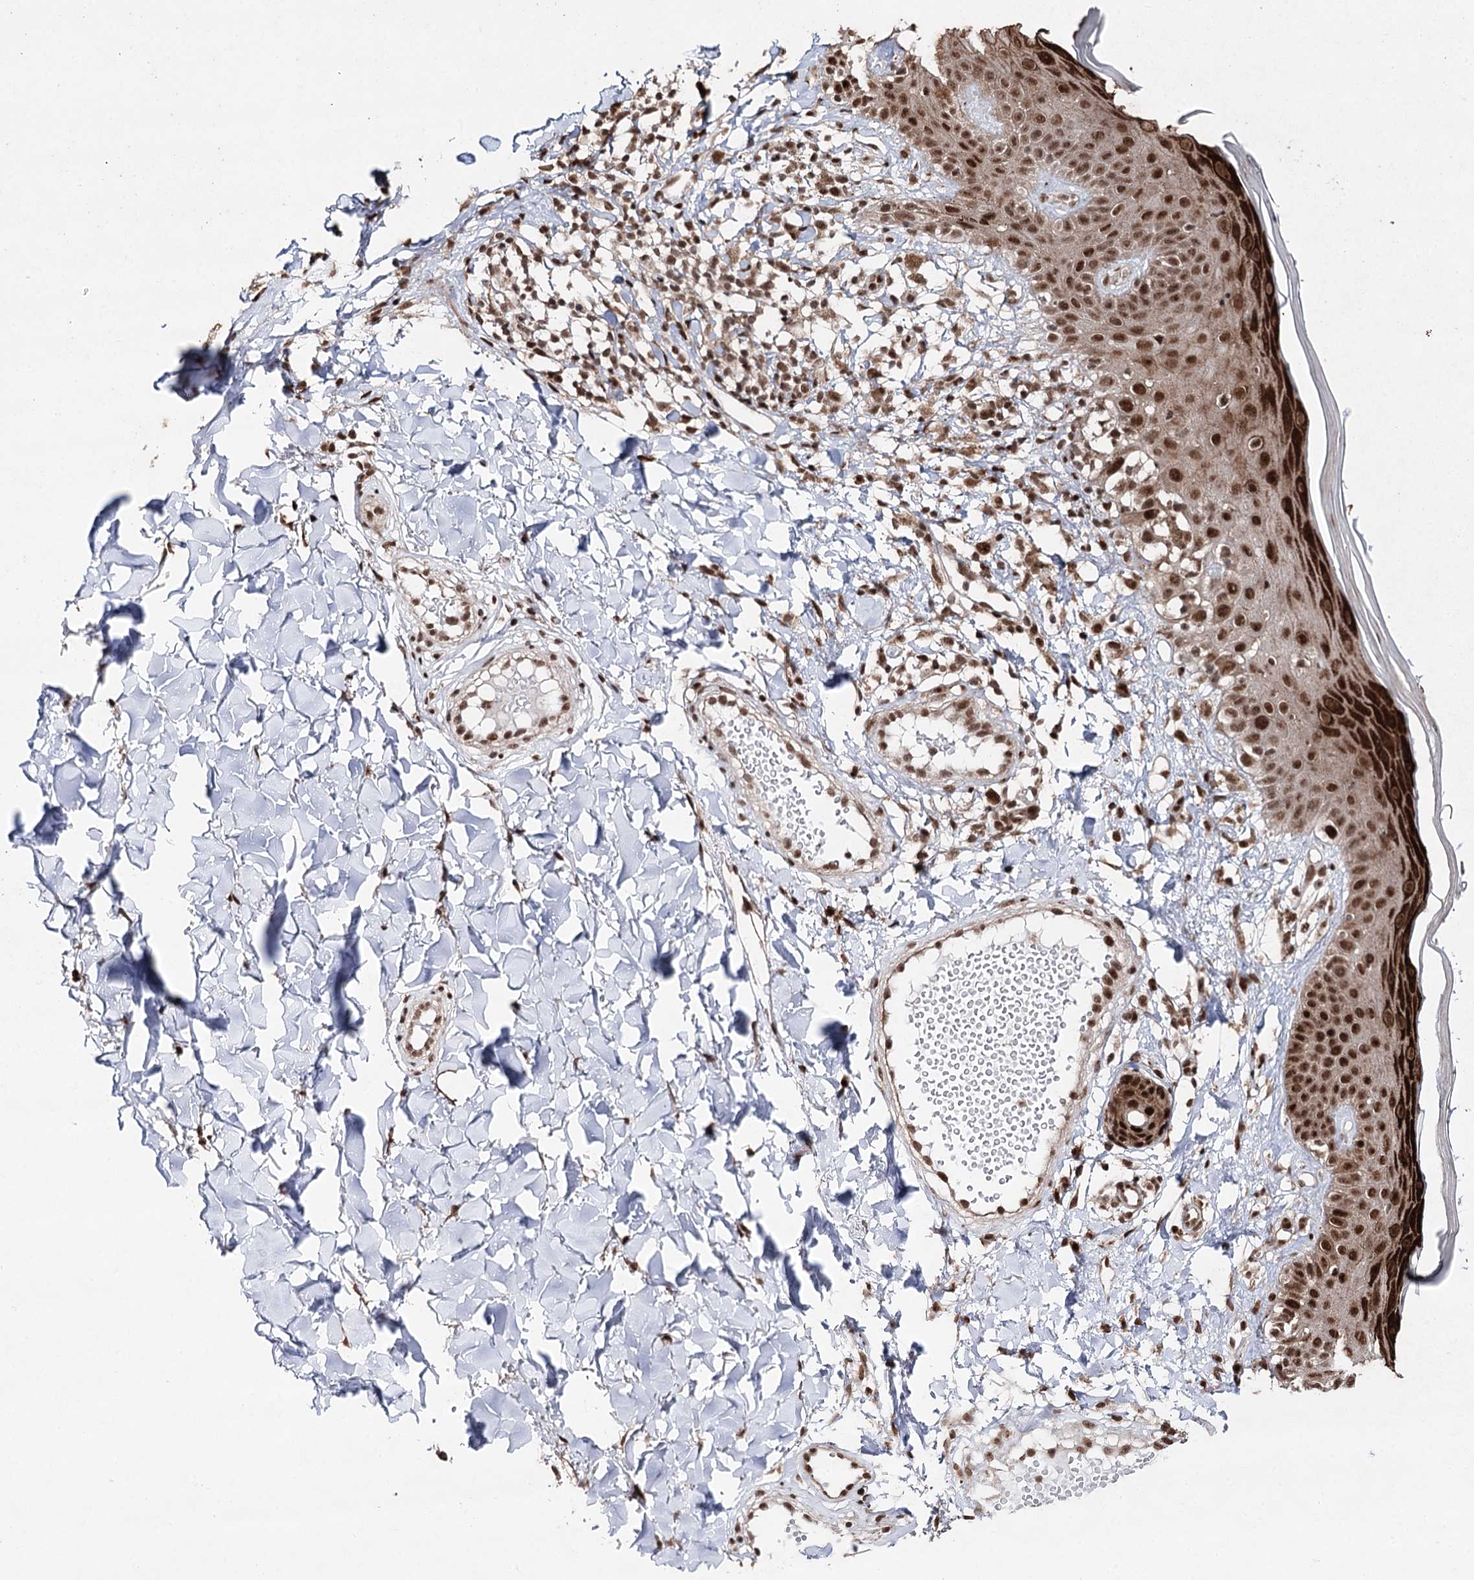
{"staining": {"intensity": "strong", "quantity": ">75%", "location": "nuclear"}, "tissue": "skin", "cell_type": "Fibroblasts", "image_type": "normal", "snomed": [{"axis": "morphology", "description": "Normal tissue, NOS"}, {"axis": "topography", "description": "Skin"}], "caption": "Human skin stained for a protein (brown) exhibits strong nuclear positive staining in about >75% of fibroblasts.", "gene": "PDCD4", "patient": {"sex": "male", "age": 52}}